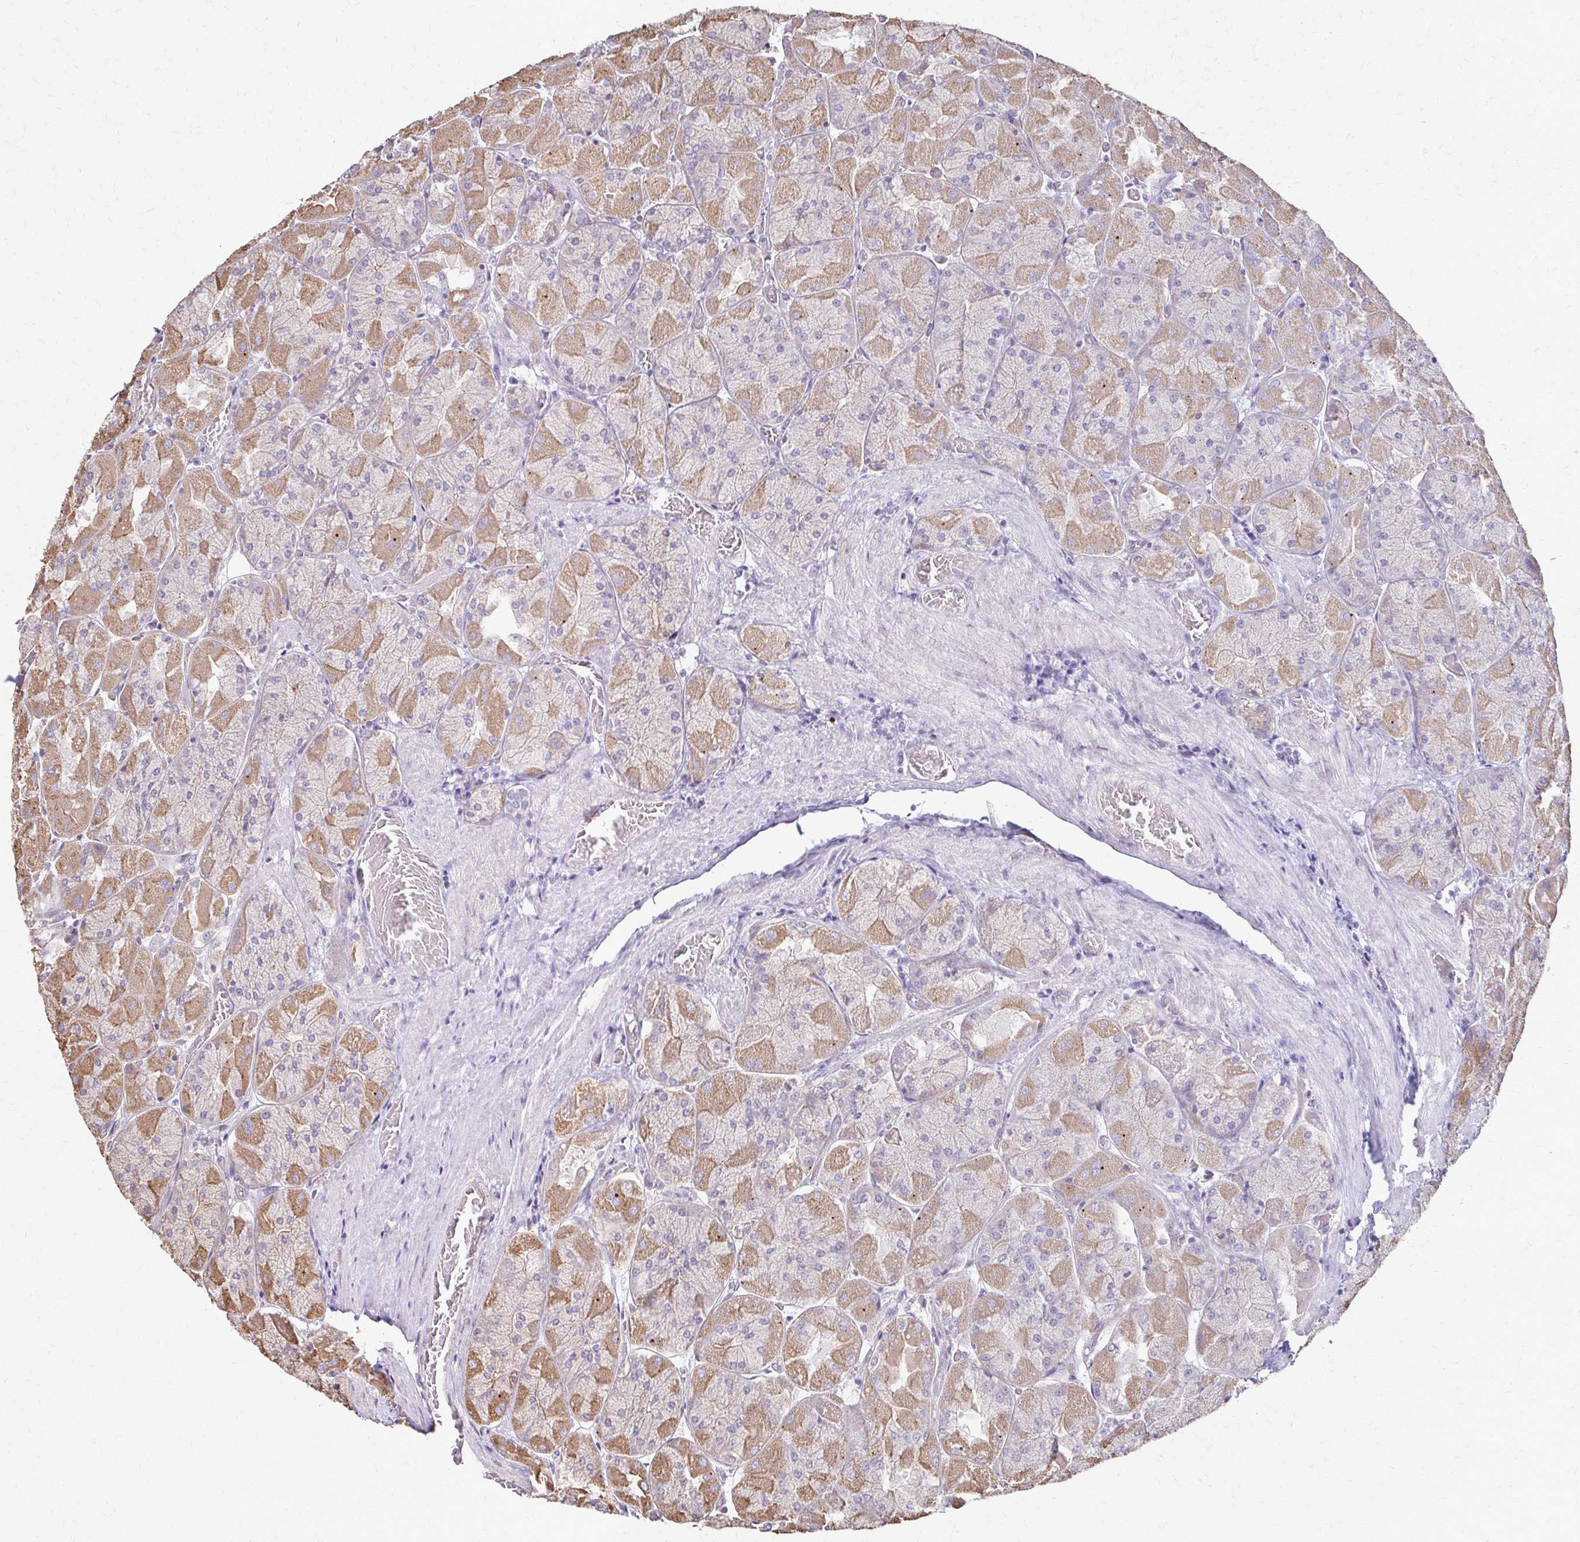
{"staining": {"intensity": "moderate", "quantity": "25%-75%", "location": "cytoplasmic/membranous"}, "tissue": "stomach", "cell_type": "Glandular cells", "image_type": "normal", "snomed": [{"axis": "morphology", "description": "Normal tissue, NOS"}, {"axis": "topography", "description": "Stomach"}], "caption": "A brown stain shows moderate cytoplasmic/membranous expression of a protein in glandular cells of benign stomach. (Brightfield microscopy of DAB IHC at high magnification).", "gene": "IL18BP", "patient": {"sex": "female", "age": 61}}